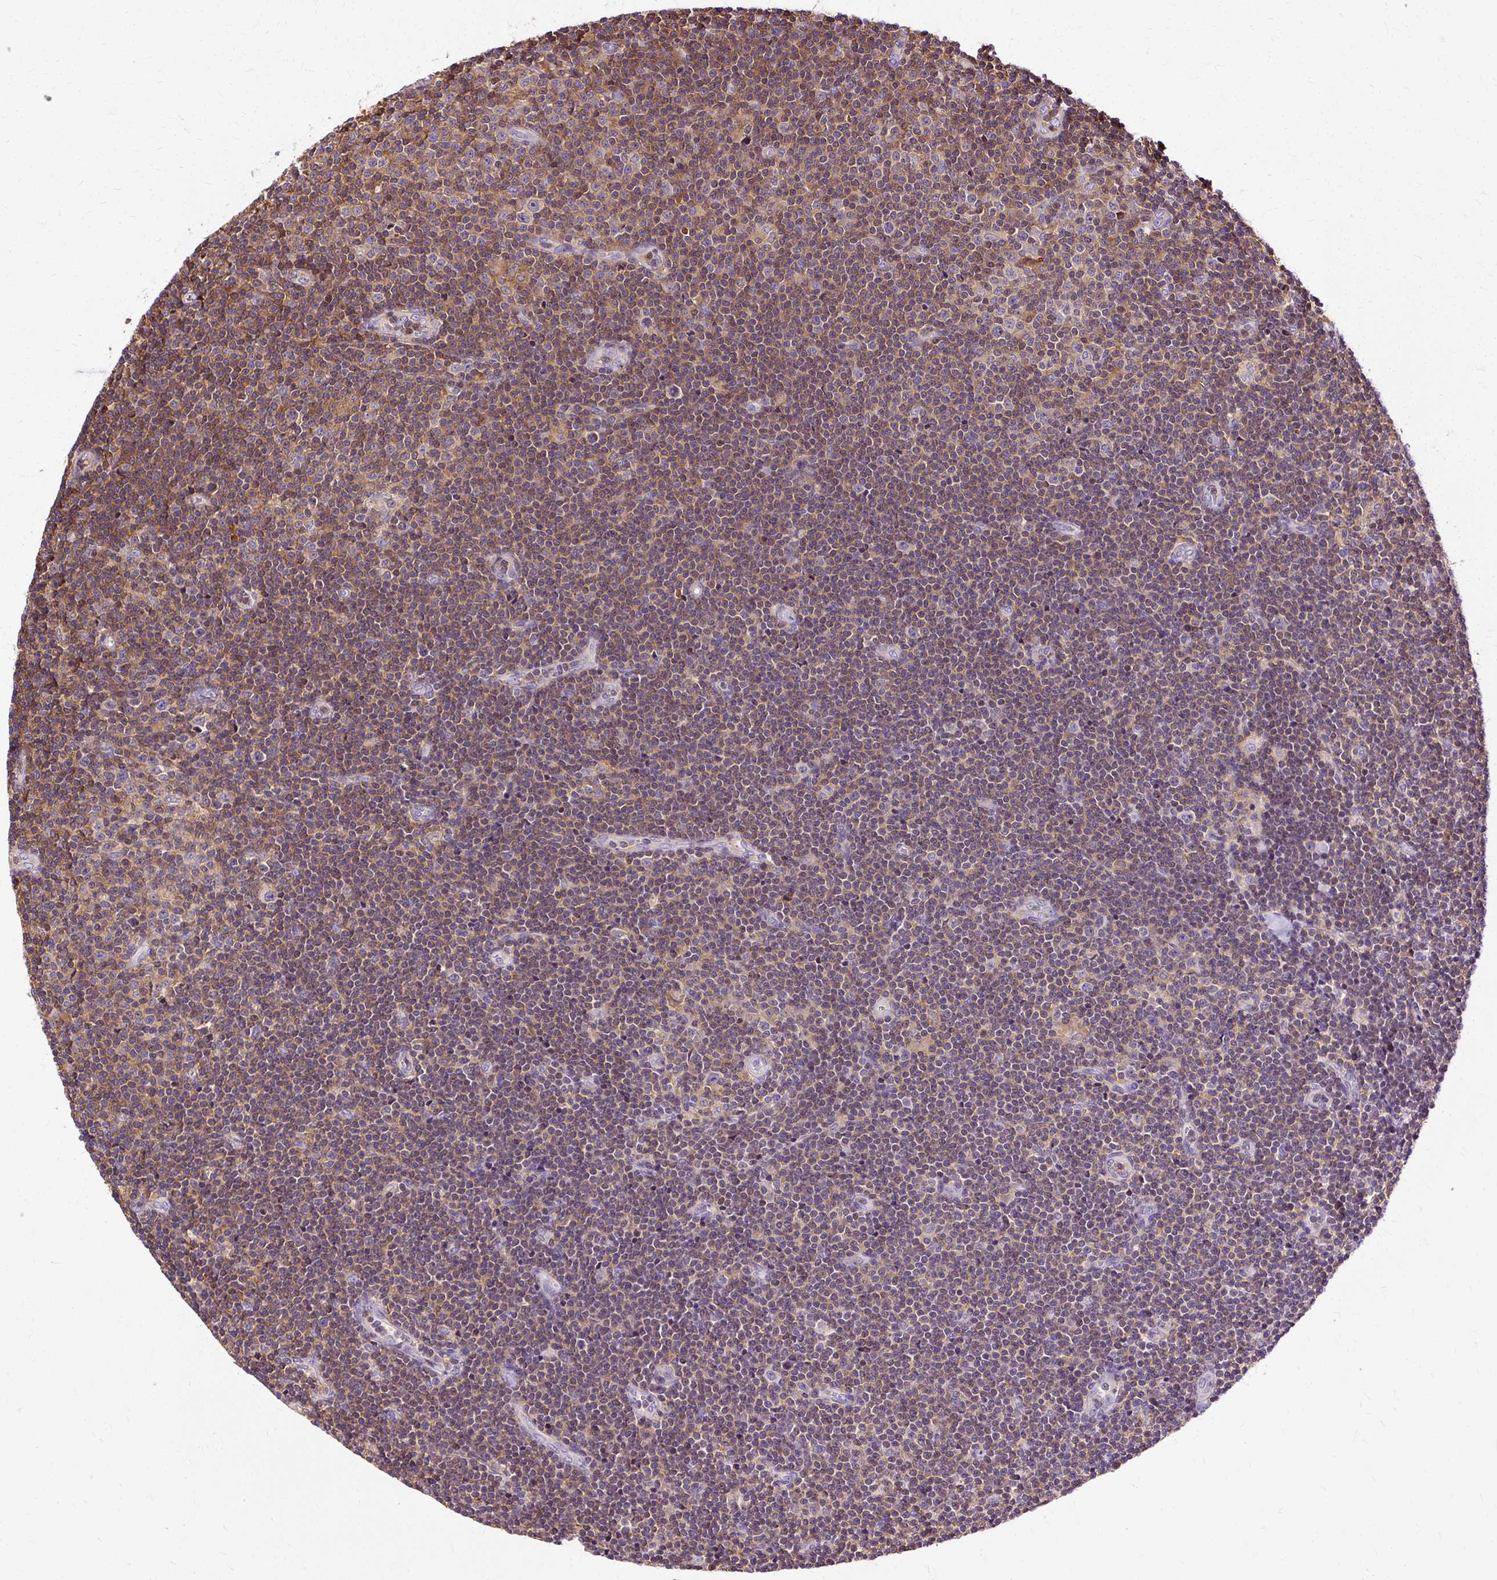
{"staining": {"intensity": "weak", "quantity": ">75%", "location": "cytoplasmic/membranous"}, "tissue": "lymphoma", "cell_type": "Tumor cells", "image_type": "cancer", "snomed": [{"axis": "morphology", "description": "Malignant lymphoma, non-Hodgkin's type, Low grade"}, {"axis": "topography", "description": "Lymph node"}], "caption": "Immunohistochemistry staining of malignant lymphoma, non-Hodgkin's type (low-grade), which demonstrates low levels of weak cytoplasmic/membranous staining in about >75% of tumor cells indicating weak cytoplasmic/membranous protein positivity. The staining was performed using DAB (brown) for protein detection and nuclei were counterstained in hematoxylin (blue).", "gene": "TWF2", "patient": {"sex": "male", "age": 48}}